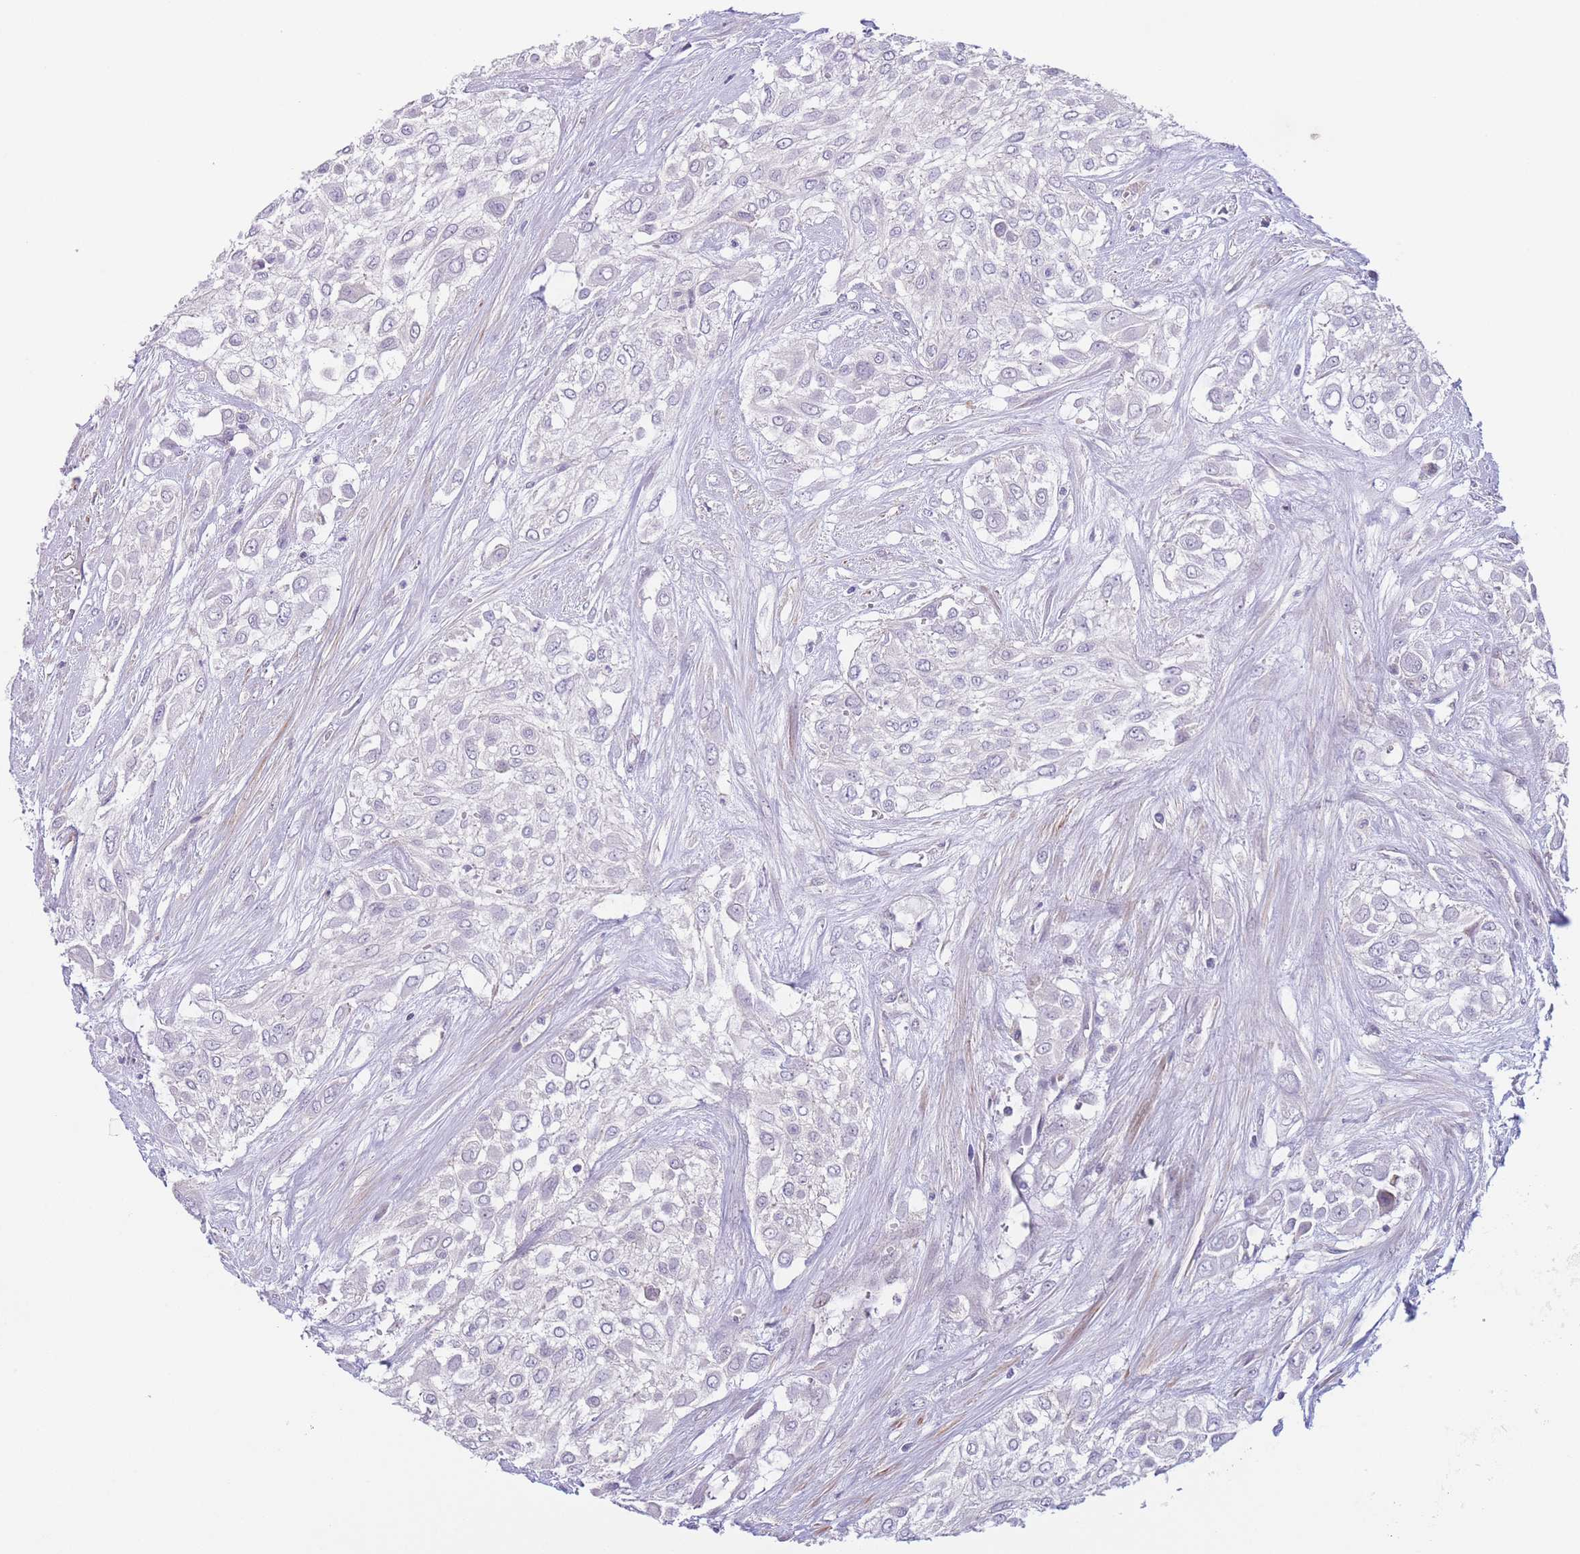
{"staining": {"intensity": "negative", "quantity": "none", "location": "none"}, "tissue": "urothelial cancer", "cell_type": "Tumor cells", "image_type": "cancer", "snomed": [{"axis": "morphology", "description": "Urothelial carcinoma, High grade"}, {"axis": "topography", "description": "Urinary bladder"}], "caption": "Tumor cells are negative for protein expression in human urothelial cancer. (DAB (3,3'-diaminobenzidine) IHC, high magnification).", "gene": "C9orf152", "patient": {"sex": "male", "age": 57}}